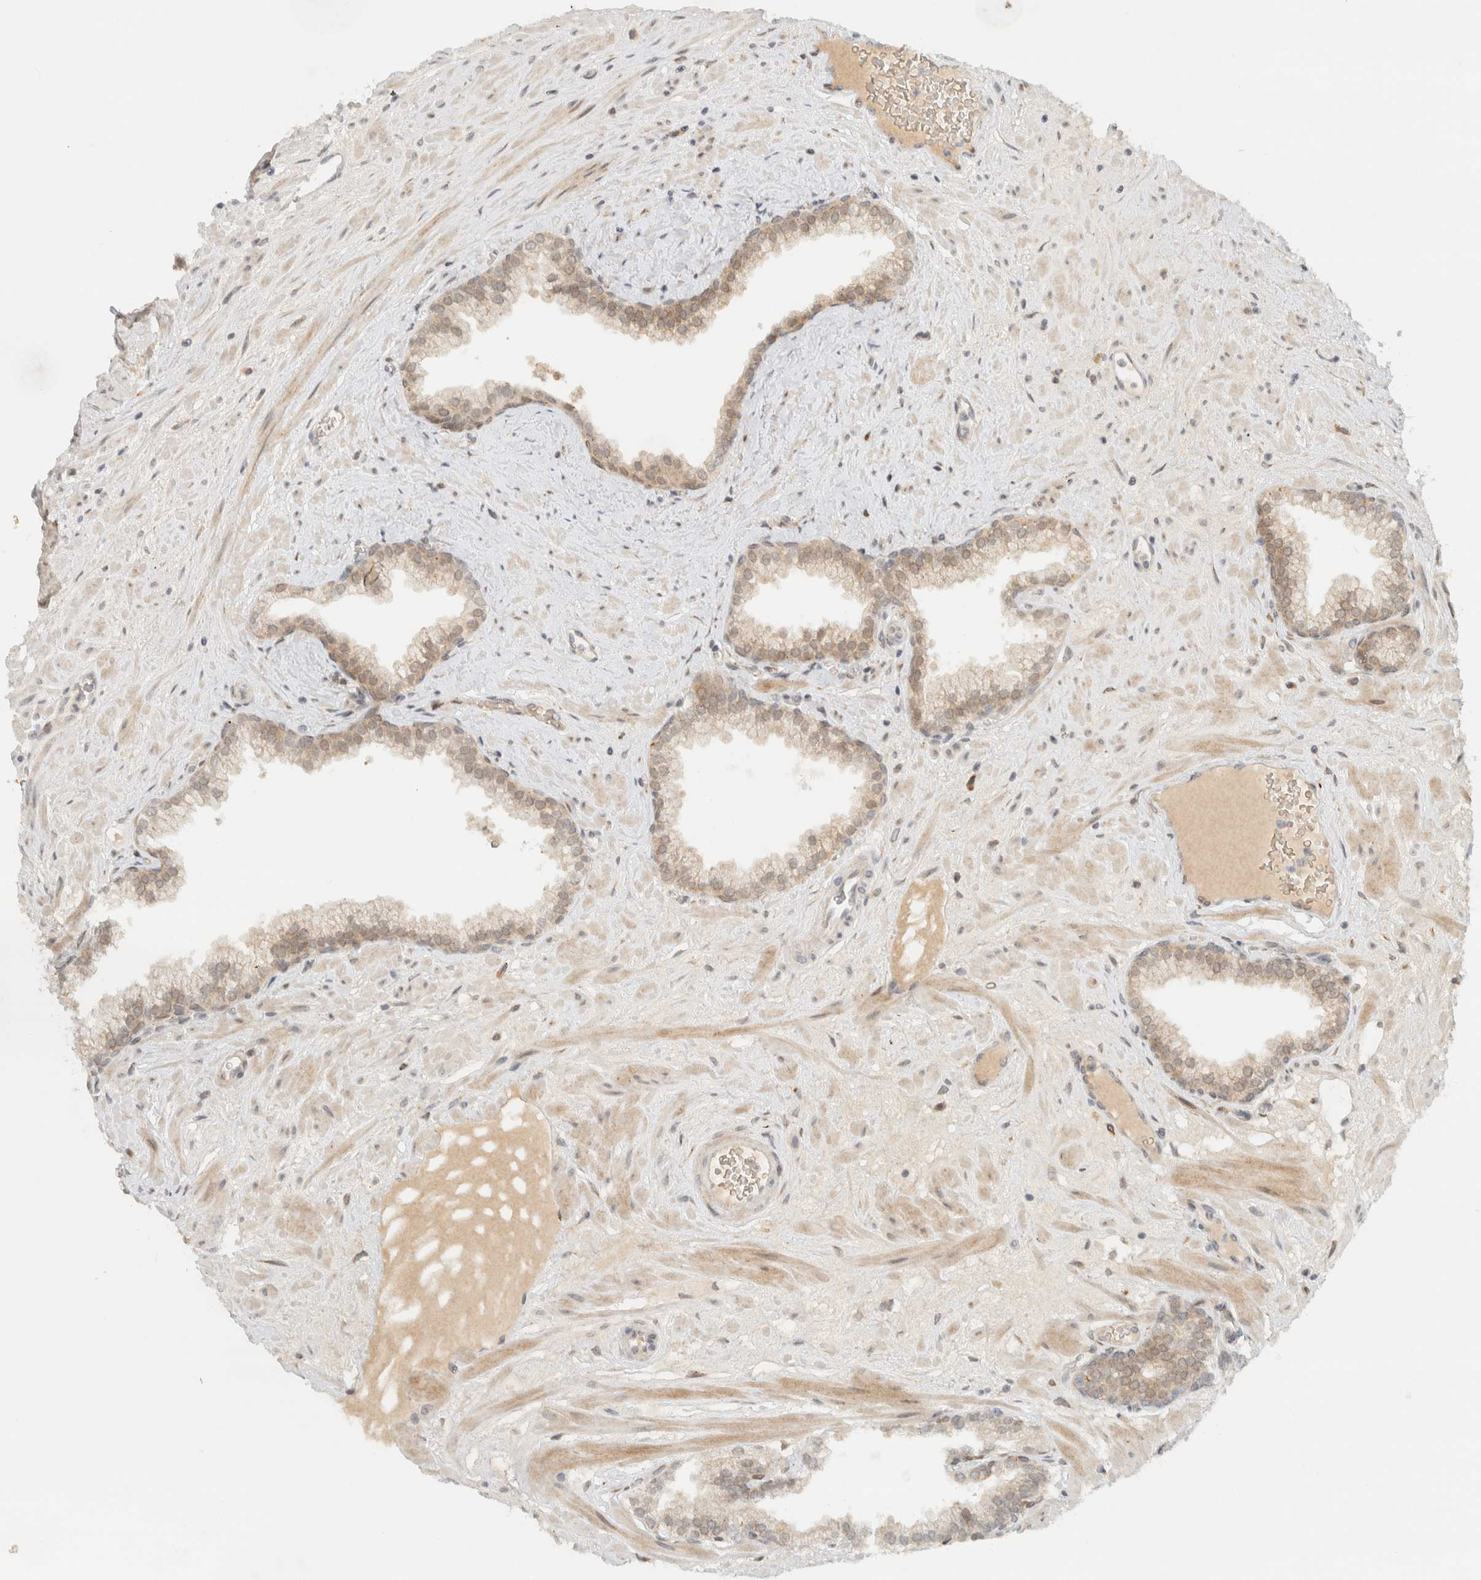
{"staining": {"intensity": "weak", "quantity": "25%-75%", "location": "cytoplasmic/membranous,nuclear"}, "tissue": "prostate", "cell_type": "Glandular cells", "image_type": "normal", "snomed": [{"axis": "morphology", "description": "Normal tissue, NOS"}, {"axis": "morphology", "description": "Urothelial carcinoma, Low grade"}, {"axis": "topography", "description": "Urinary bladder"}, {"axis": "topography", "description": "Prostate"}], "caption": "Prostate was stained to show a protein in brown. There is low levels of weak cytoplasmic/membranous,nuclear positivity in about 25%-75% of glandular cells. Using DAB (3,3'-diaminobenzidine) (brown) and hematoxylin (blue) stains, captured at high magnification using brightfield microscopy.", "gene": "ITPRID1", "patient": {"sex": "male", "age": 60}}